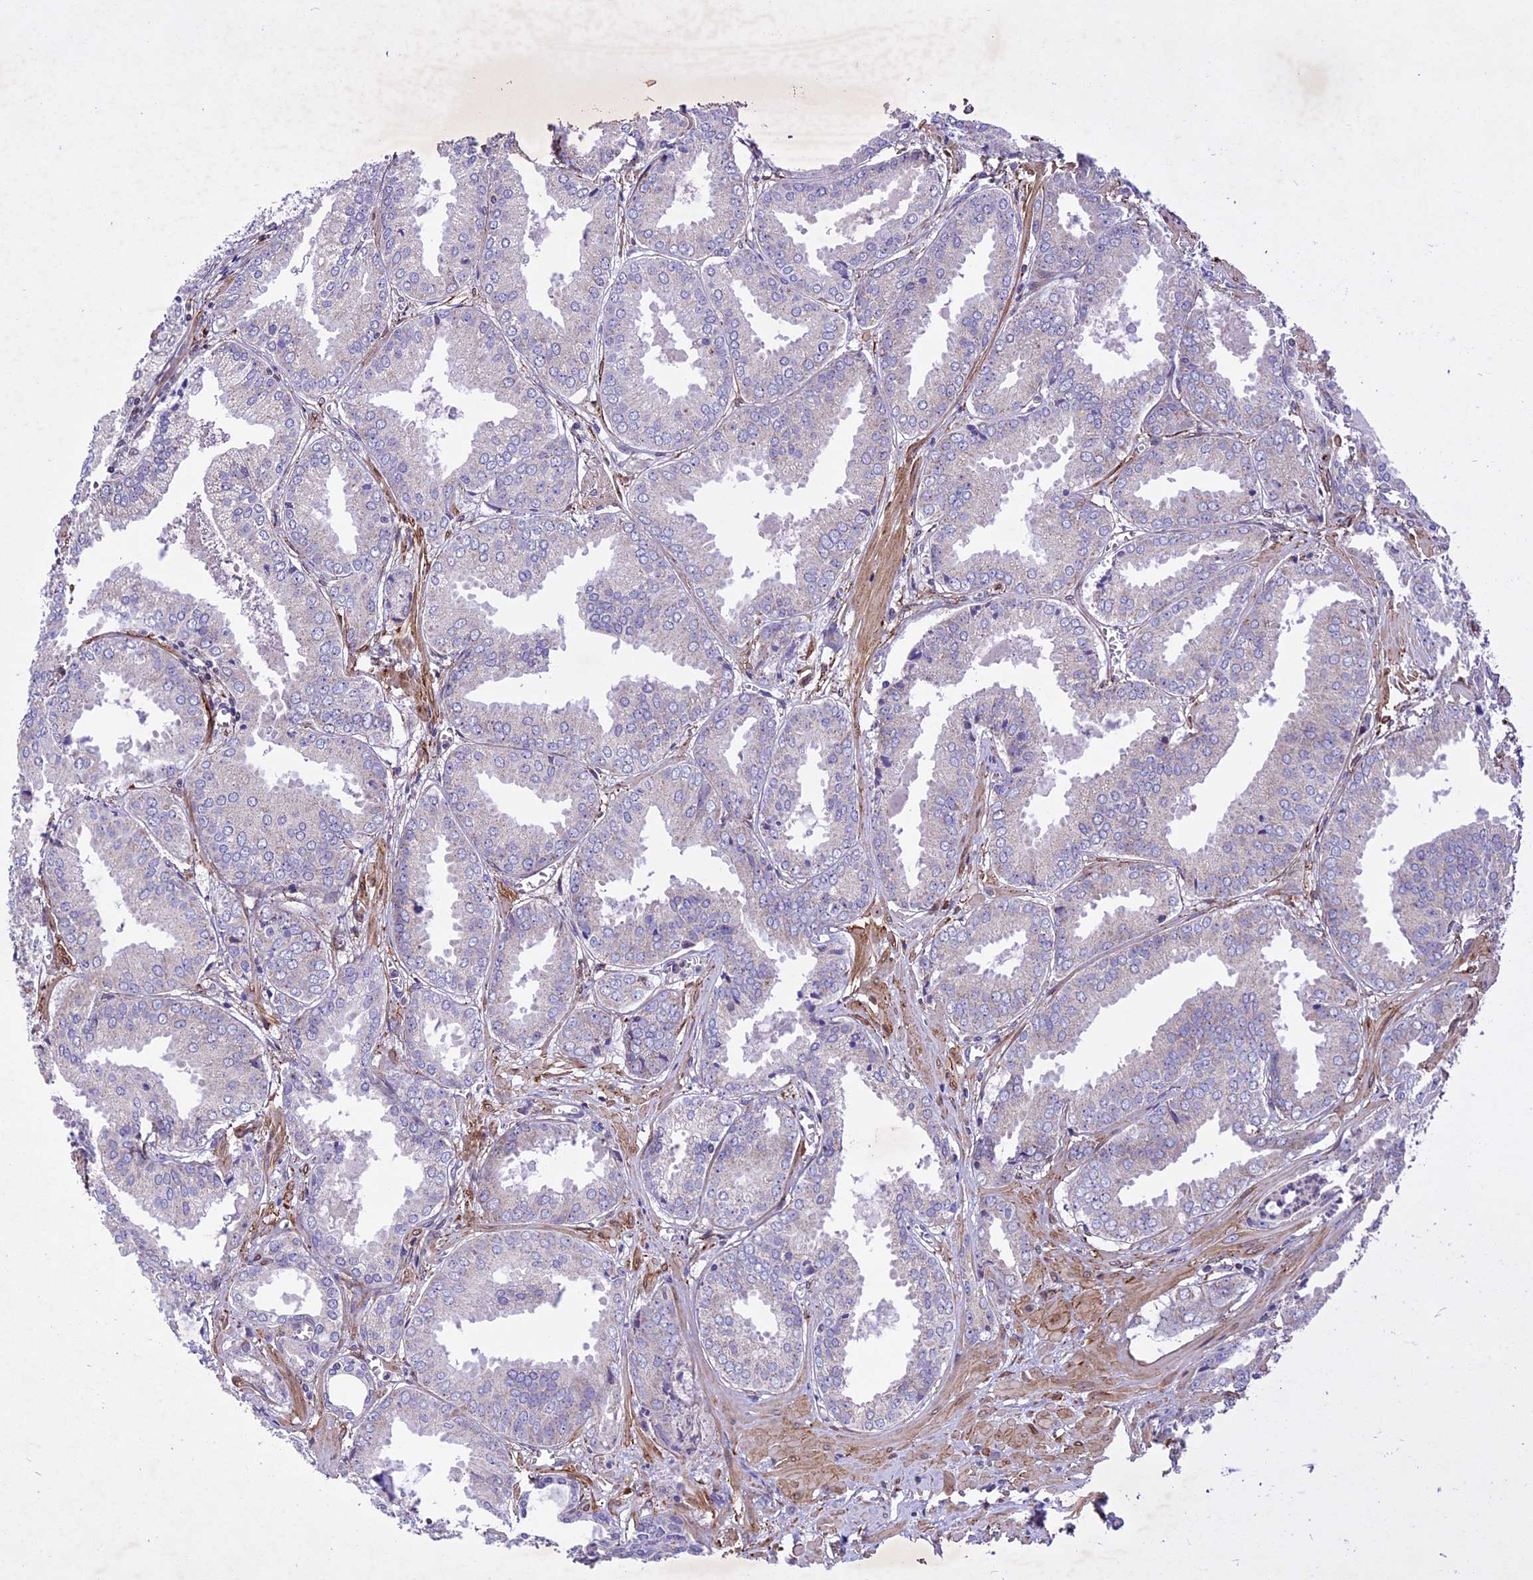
{"staining": {"intensity": "negative", "quantity": "none", "location": "none"}, "tissue": "prostate cancer", "cell_type": "Tumor cells", "image_type": "cancer", "snomed": [{"axis": "morphology", "description": "Adenocarcinoma, Low grade"}, {"axis": "topography", "description": "Prostate"}], "caption": "This is an immunohistochemistry histopathology image of human low-grade adenocarcinoma (prostate). There is no staining in tumor cells.", "gene": "MIEF2", "patient": {"sex": "male", "age": 67}}